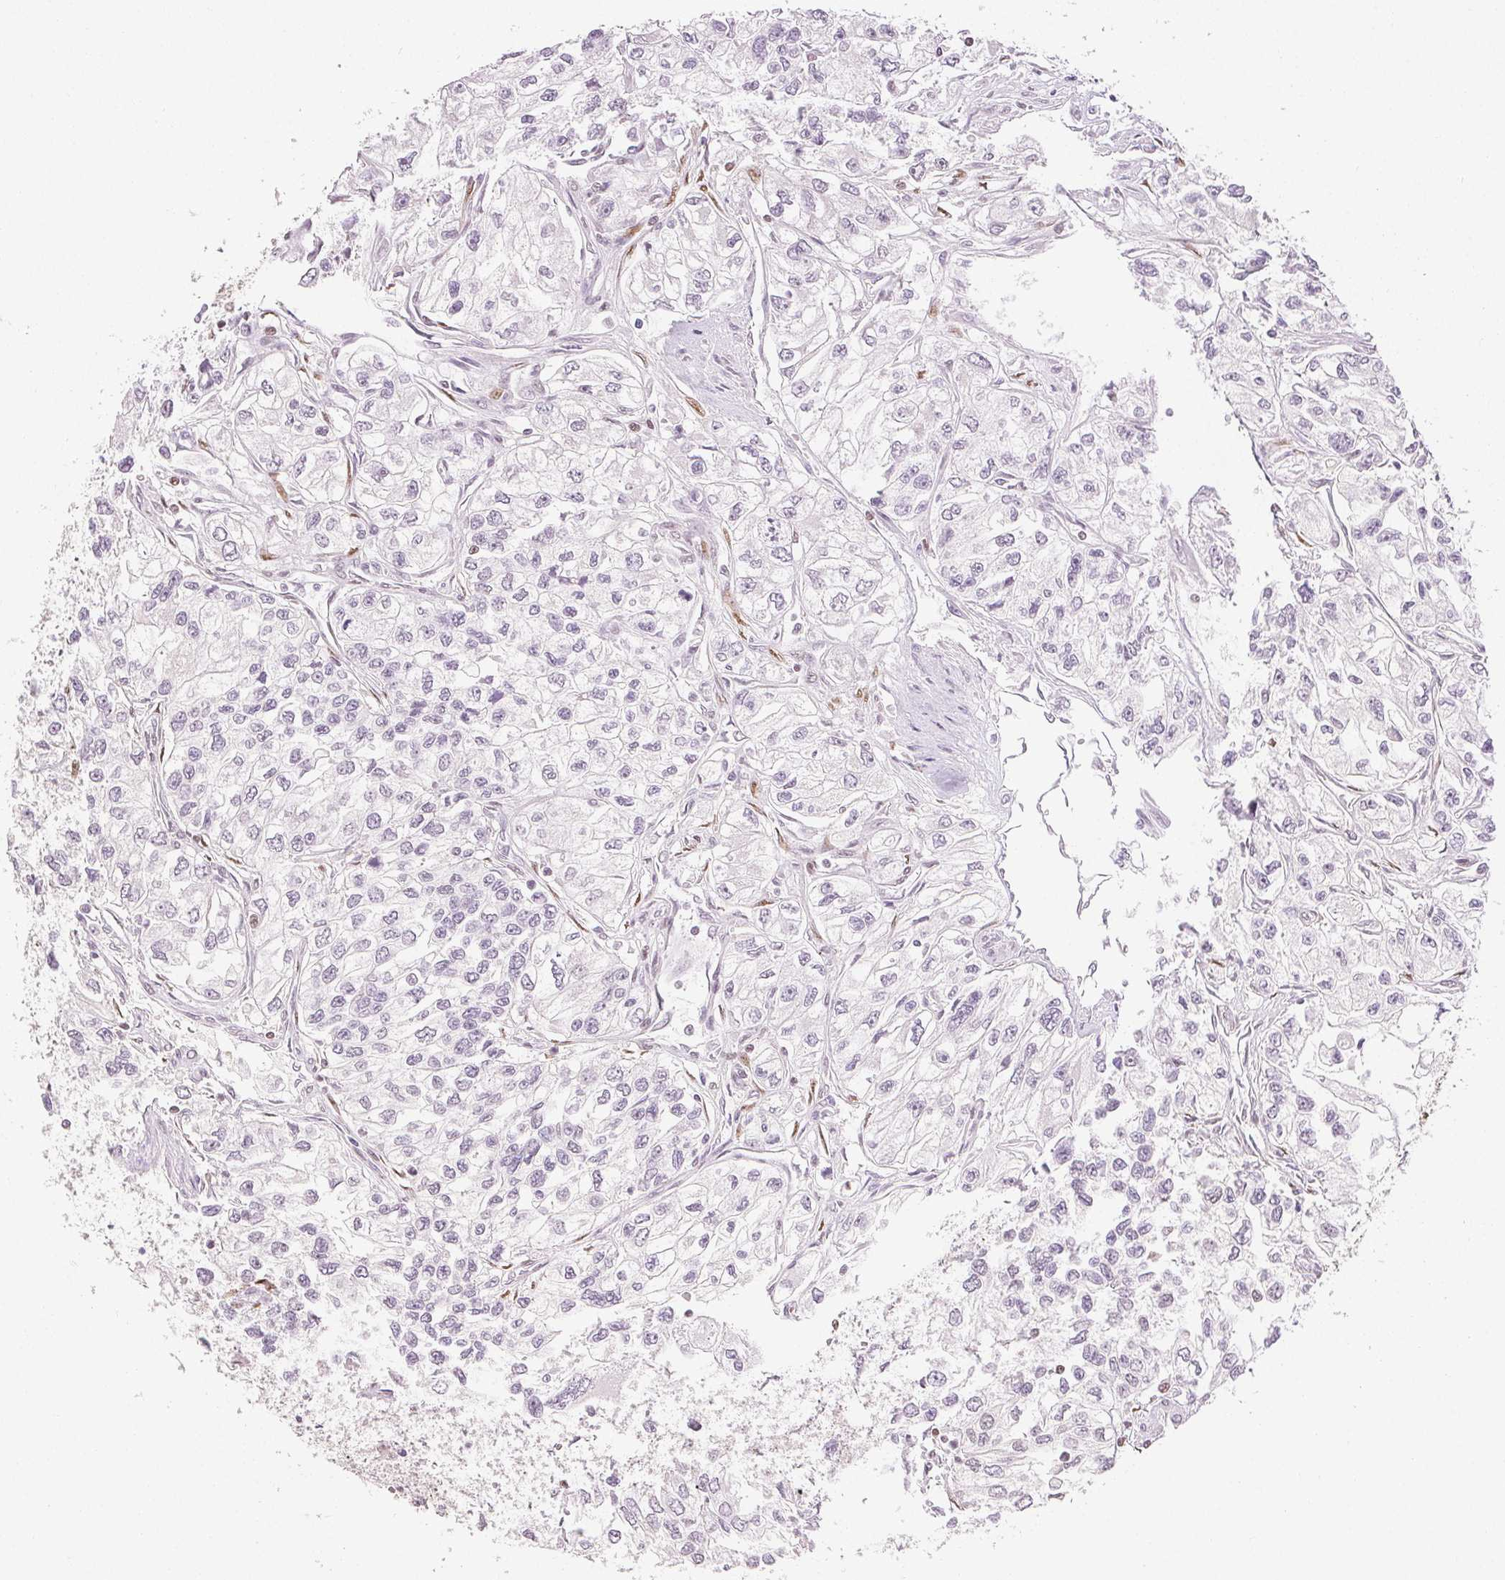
{"staining": {"intensity": "negative", "quantity": "none", "location": "none"}, "tissue": "renal cancer", "cell_type": "Tumor cells", "image_type": "cancer", "snomed": [{"axis": "morphology", "description": "Adenocarcinoma, NOS"}, {"axis": "topography", "description": "Kidney"}], "caption": "Adenocarcinoma (renal) was stained to show a protein in brown. There is no significant expression in tumor cells. The staining was performed using DAB (3,3'-diaminobenzidine) to visualize the protein expression in brown, while the nuclei were stained in blue with hematoxylin (Magnification: 20x).", "gene": "RUNX2", "patient": {"sex": "female", "age": 59}}